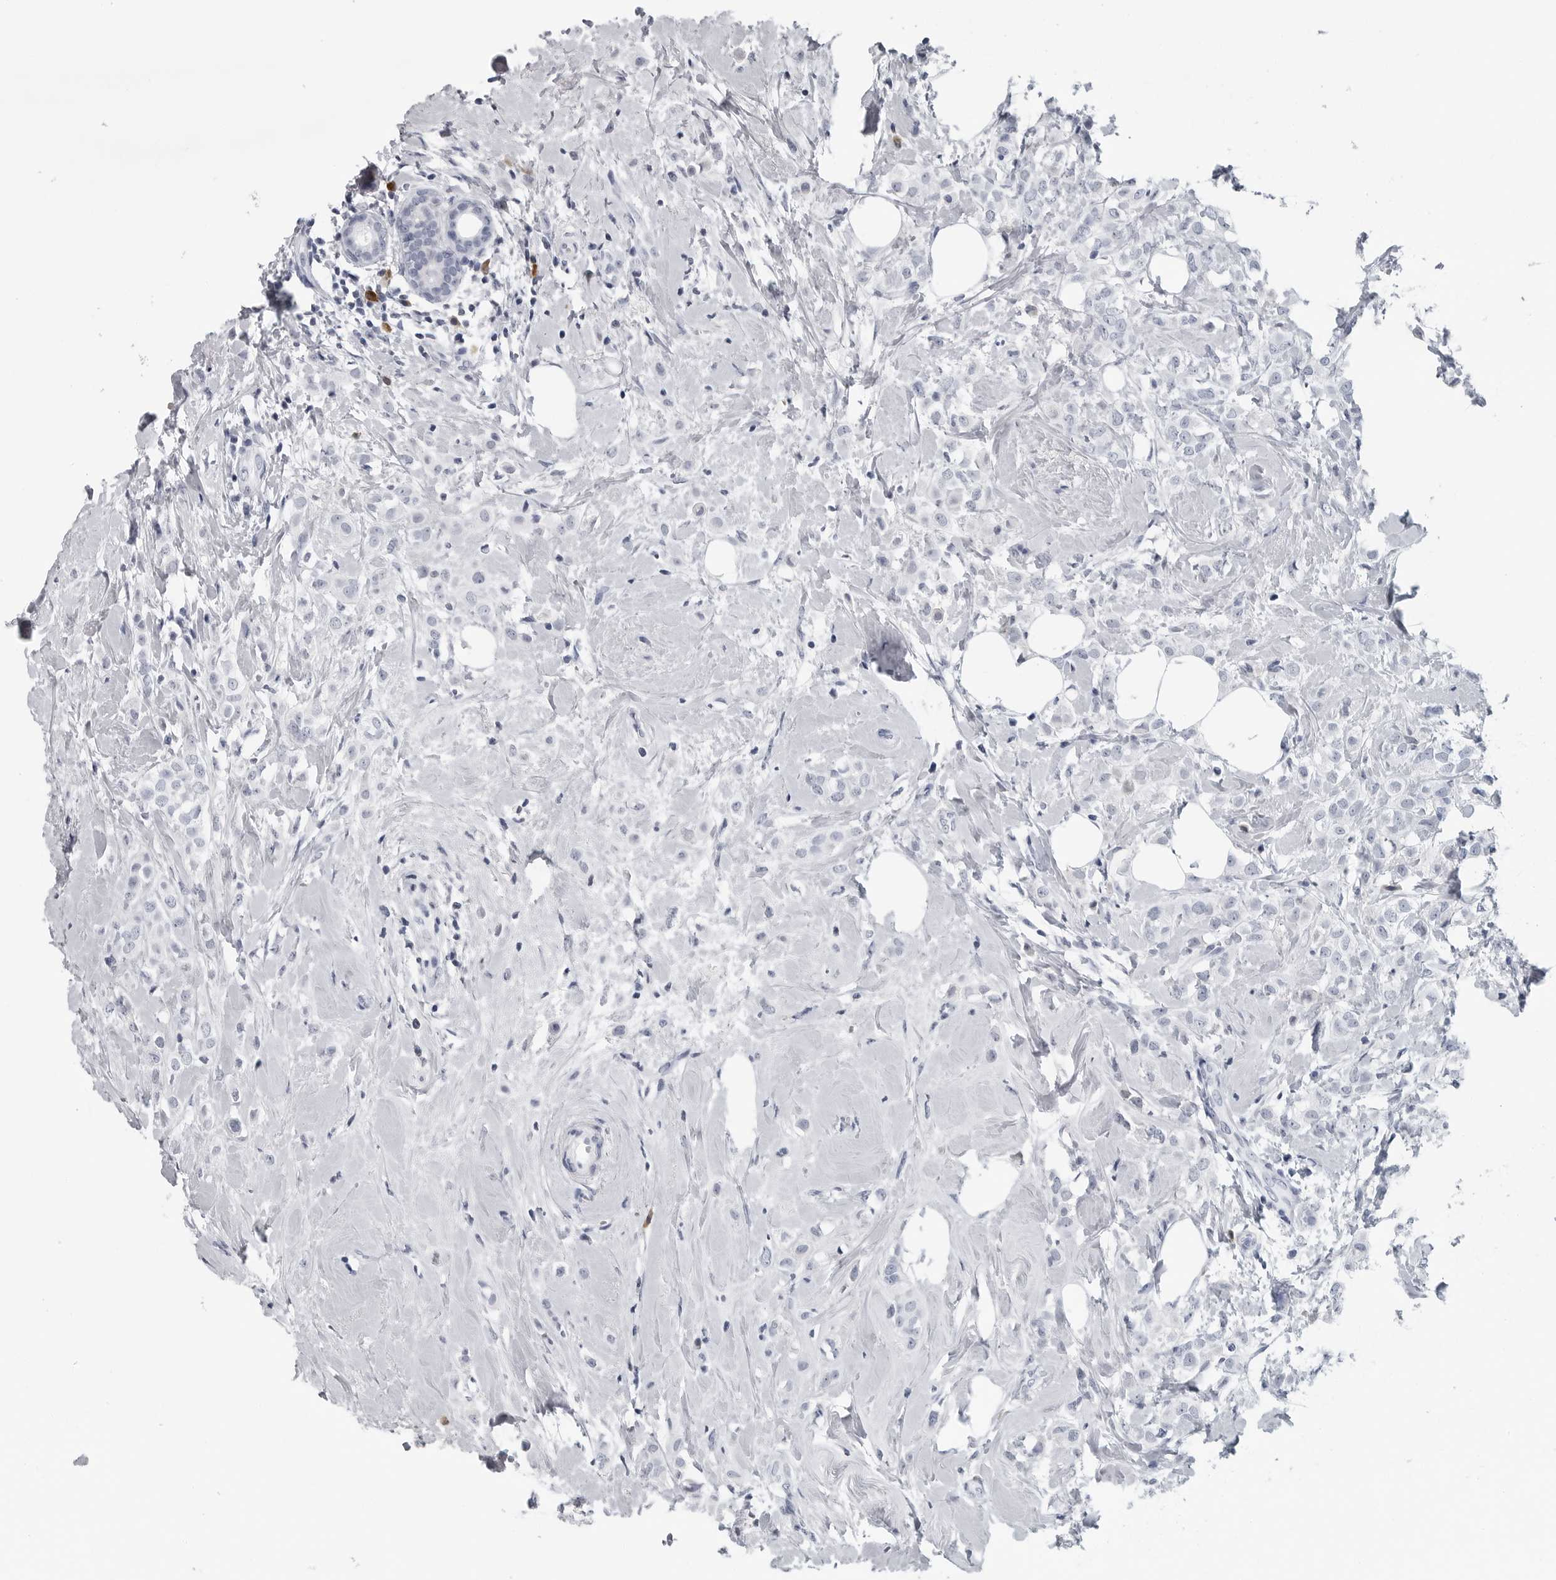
{"staining": {"intensity": "negative", "quantity": "none", "location": "none"}, "tissue": "breast cancer", "cell_type": "Tumor cells", "image_type": "cancer", "snomed": [{"axis": "morphology", "description": "Lobular carcinoma"}, {"axis": "topography", "description": "Breast"}], "caption": "Tumor cells are negative for brown protein staining in breast cancer (lobular carcinoma). (DAB (3,3'-diaminobenzidine) immunohistochemistry (IHC) with hematoxylin counter stain).", "gene": "AMPD1", "patient": {"sex": "female", "age": 47}}